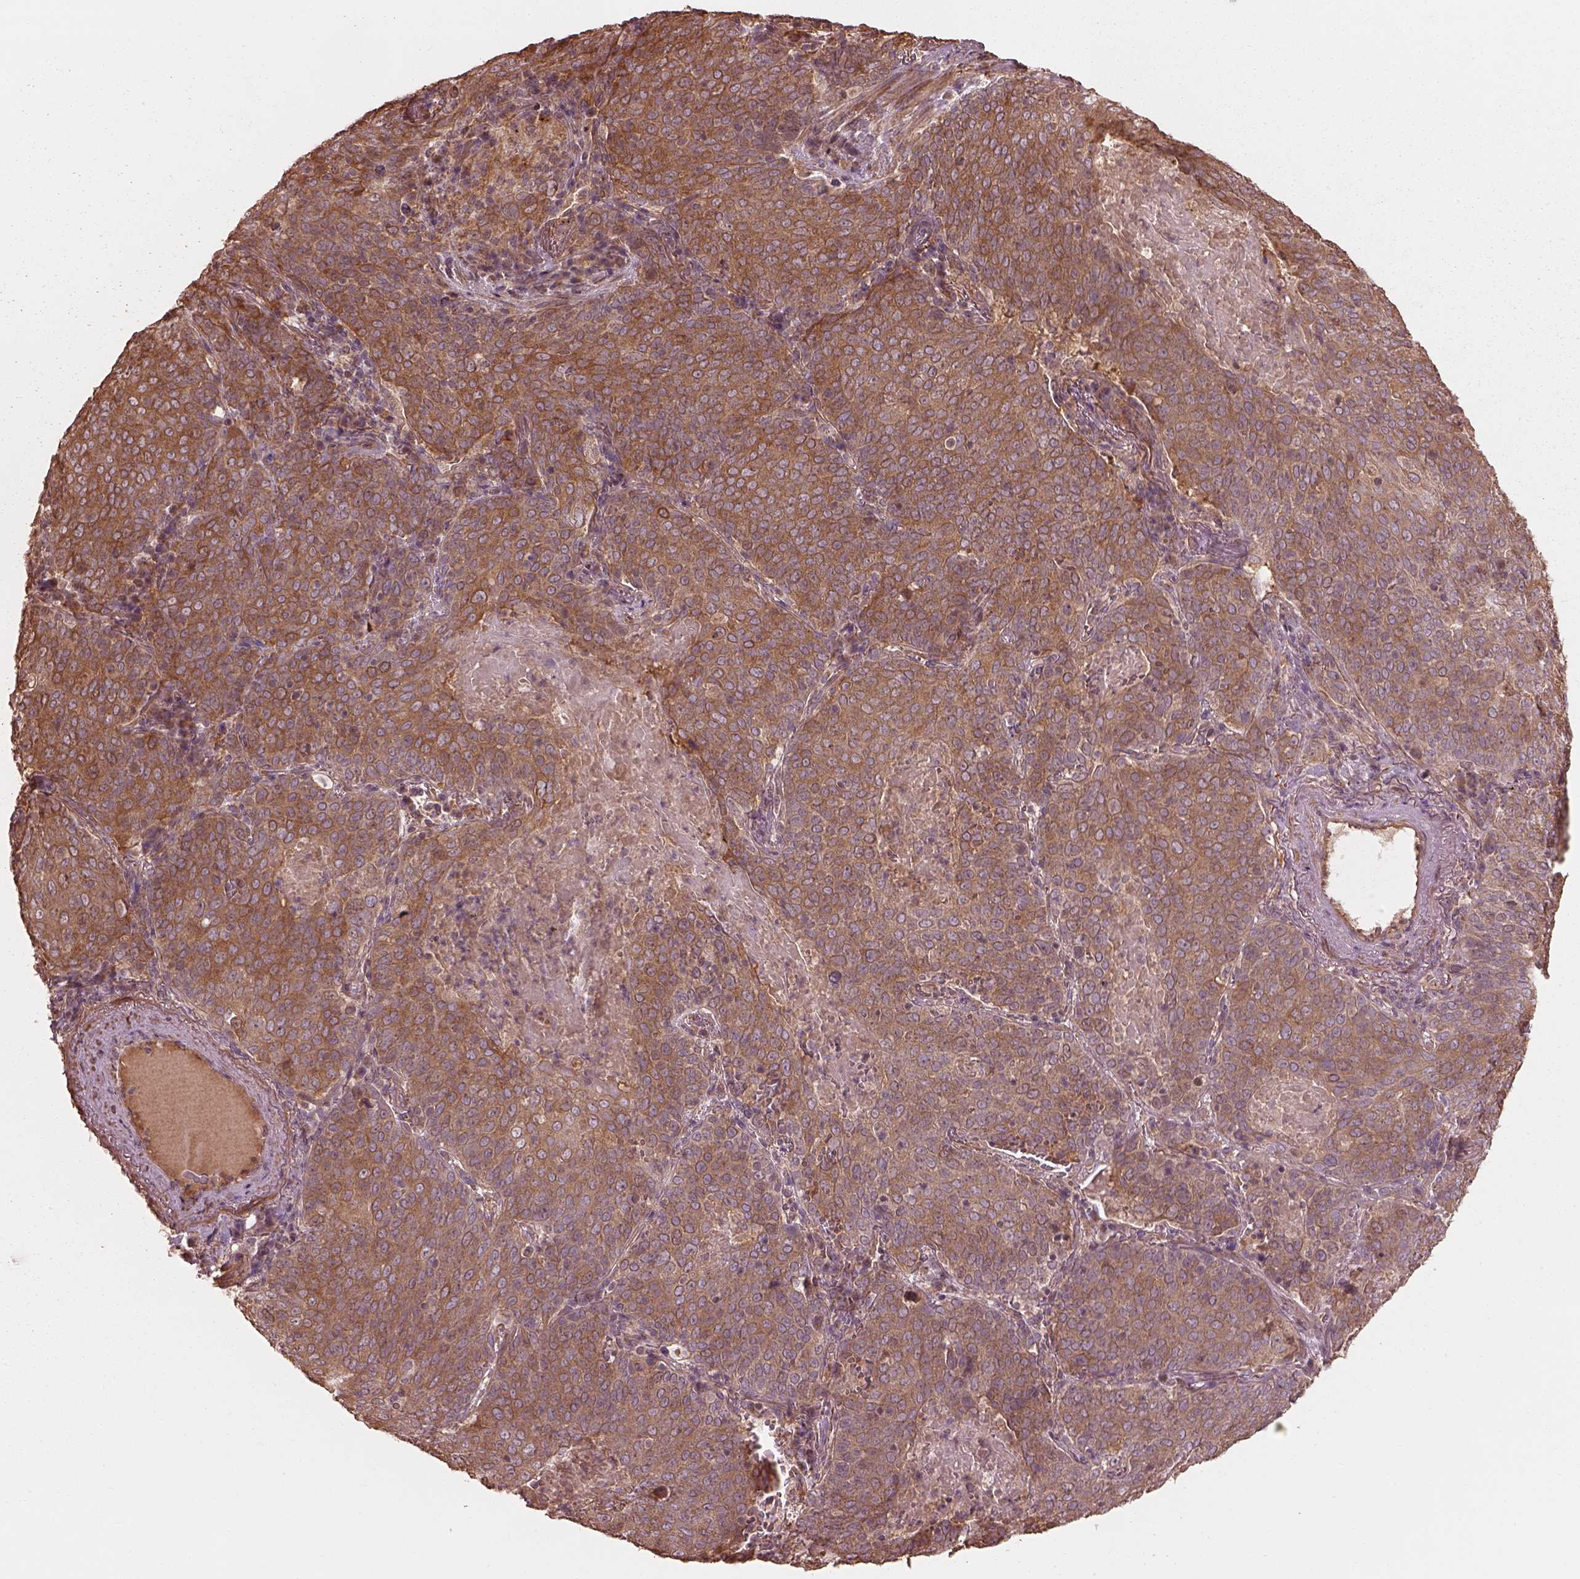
{"staining": {"intensity": "moderate", "quantity": ">75%", "location": "cytoplasmic/membranous"}, "tissue": "lung cancer", "cell_type": "Tumor cells", "image_type": "cancer", "snomed": [{"axis": "morphology", "description": "Squamous cell carcinoma, NOS"}, {"axis": "topography", "description": "Lung"}], "caption": "Immunohistochemistry (DAB (3,3'-diaminobenzidine)) staining of lung squamous cell carcinoma exhibits moderate cytoplasmic/membranous protein positivity in about >75% of tumor cells. (IHC, brightfield microscopy, high magnification).", "gene": "METTL4", "patient": {"sex": "male", "age": 82}}